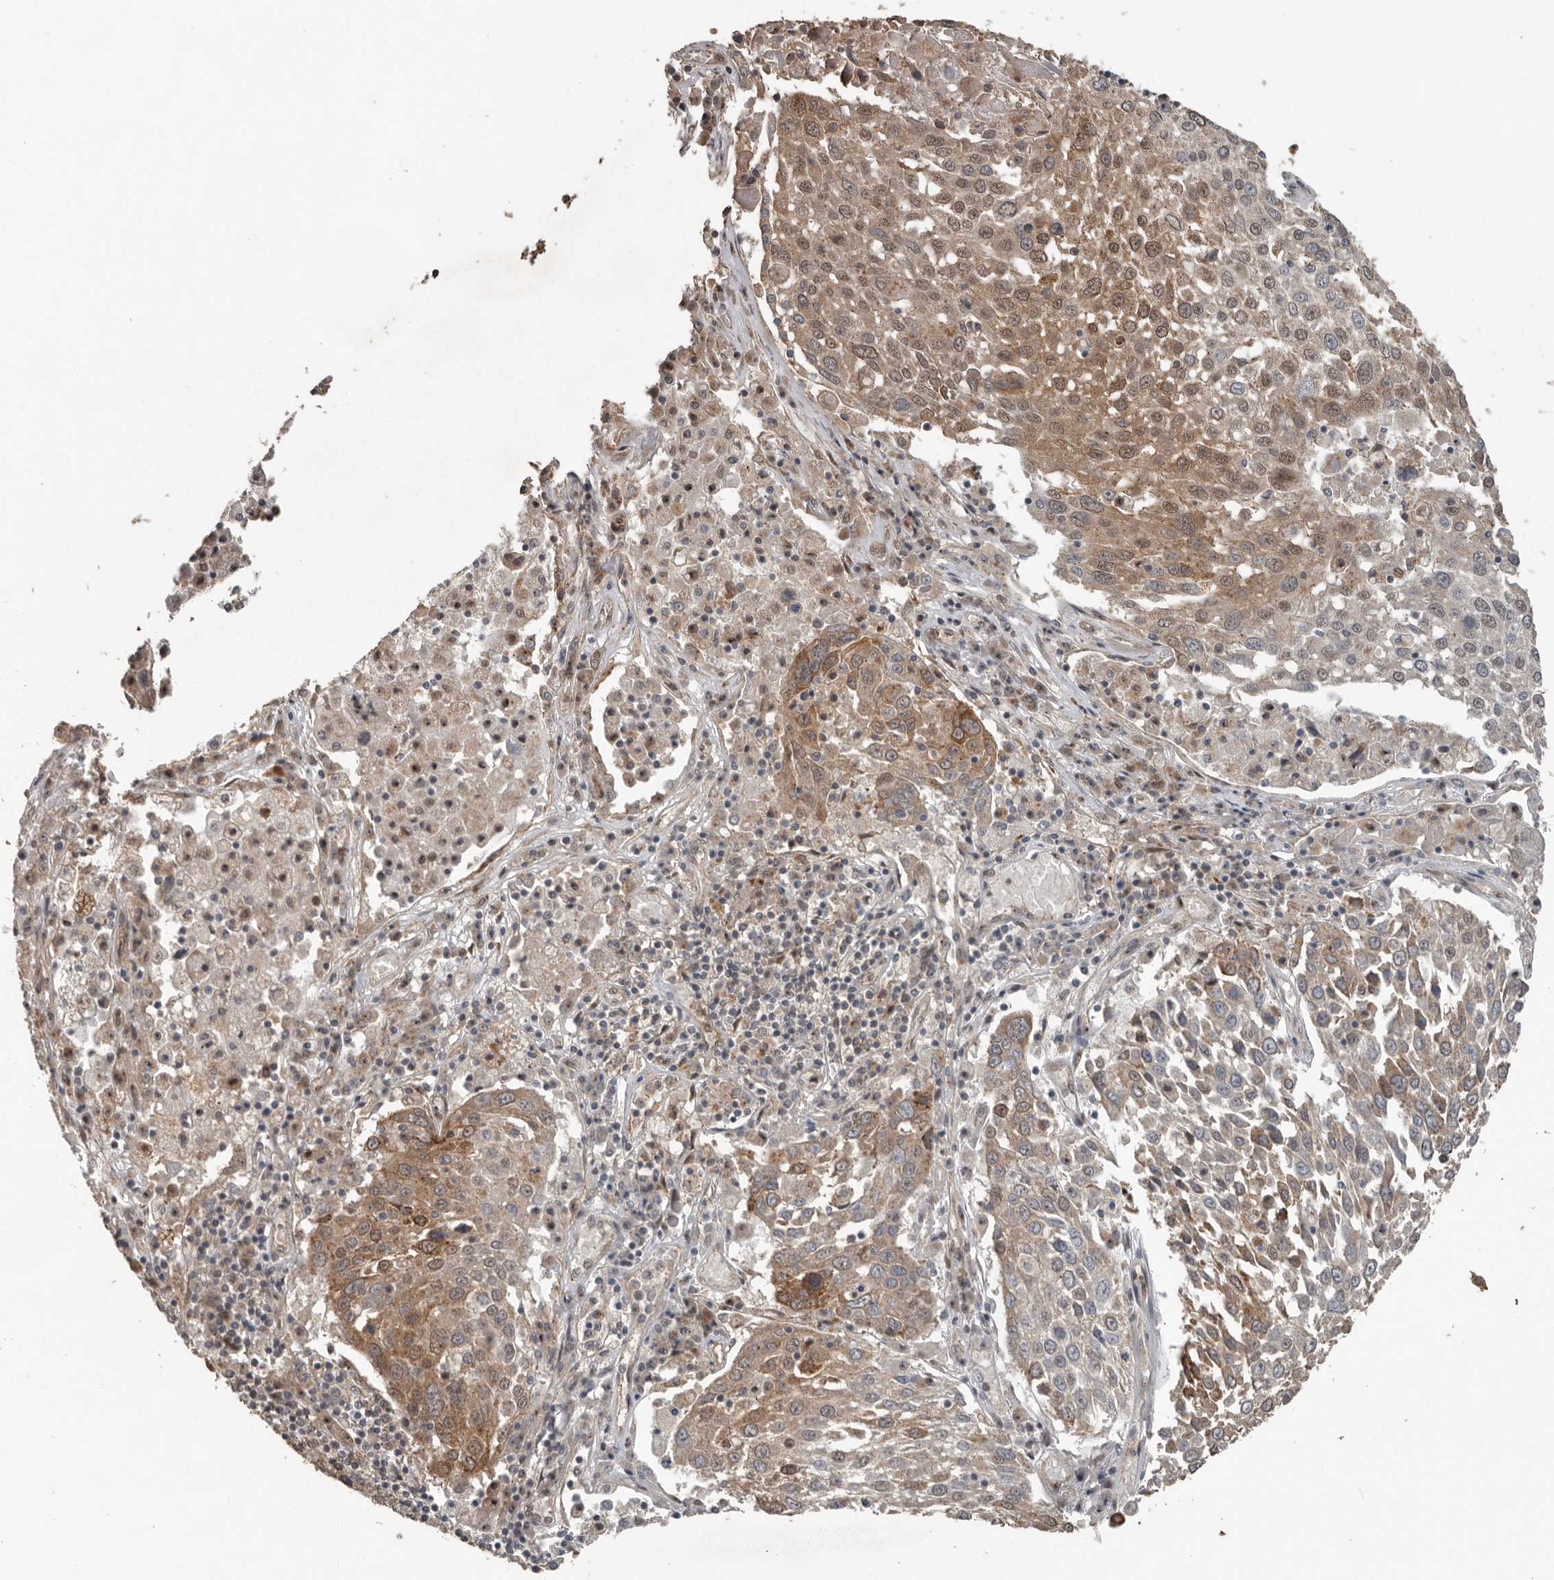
{"staining": {"intensity": "moderate", "quantity": ">75%", "location": "cytoplasmic/membranous,nuclear"}, "tissue": "lung cancer", "cell_type": "Tumor cells", "image_type": "cancer", "snomed": [{"axis": "morphology", "description": "Squamous cell carcinoma, NOS"}, {"axis": "topography", "description": "Lung"}], "caption": "Immunohistochemical staining of lung cancer reveals medium levels of moderate cytoplasmic/membranous and nuclear protein positivity in about >75% of tumor cells.", "gene": "CEP350", "patient": {"sex": "male", "age": 65}}